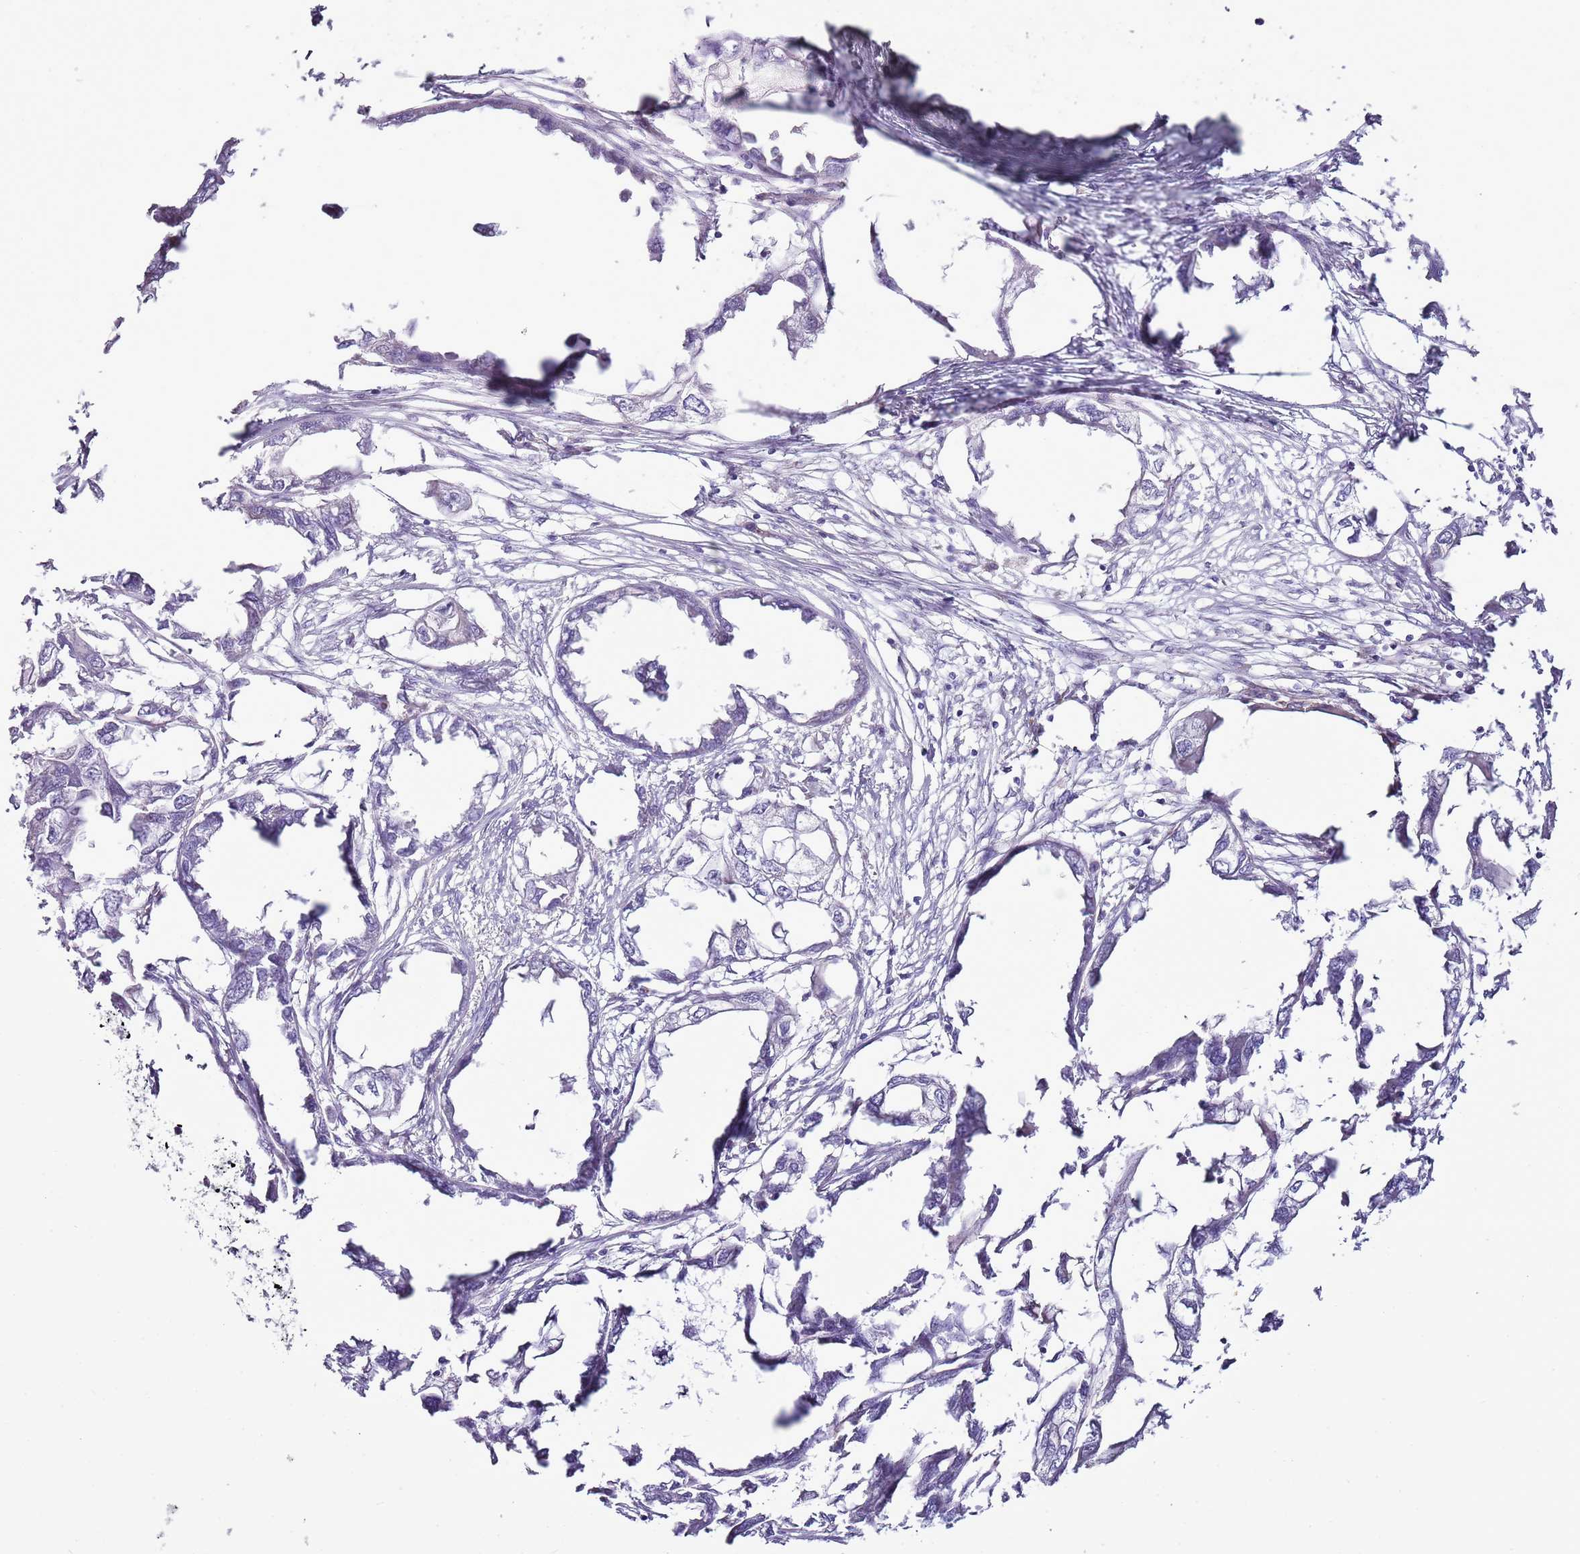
{"staining": {"intensity": "negative", "quantity": "none", "location": "none"}, "tissue": "endometrial cancer", "cell_type": "Tumor cells", "image_type": "cancer", "snomed": [{"axis": "morphology", "description": "Adenocarcinoma, NOS"}, {"axis": "morphology", "description": "Adenocarcinoma, metastatic, NOS"}, {"axis": "topography", "description": "Adipose tissue"}, {"axis": "topography", "description": "Endometrium"}], "caption": "Human metastatic adenocarcinoma (endometrial) stained for a protein using immunohistochemistry reveals no positivity in tumor cells.", "gene": "CHAC2", "patient": {"sex": "female", "age": 67}}